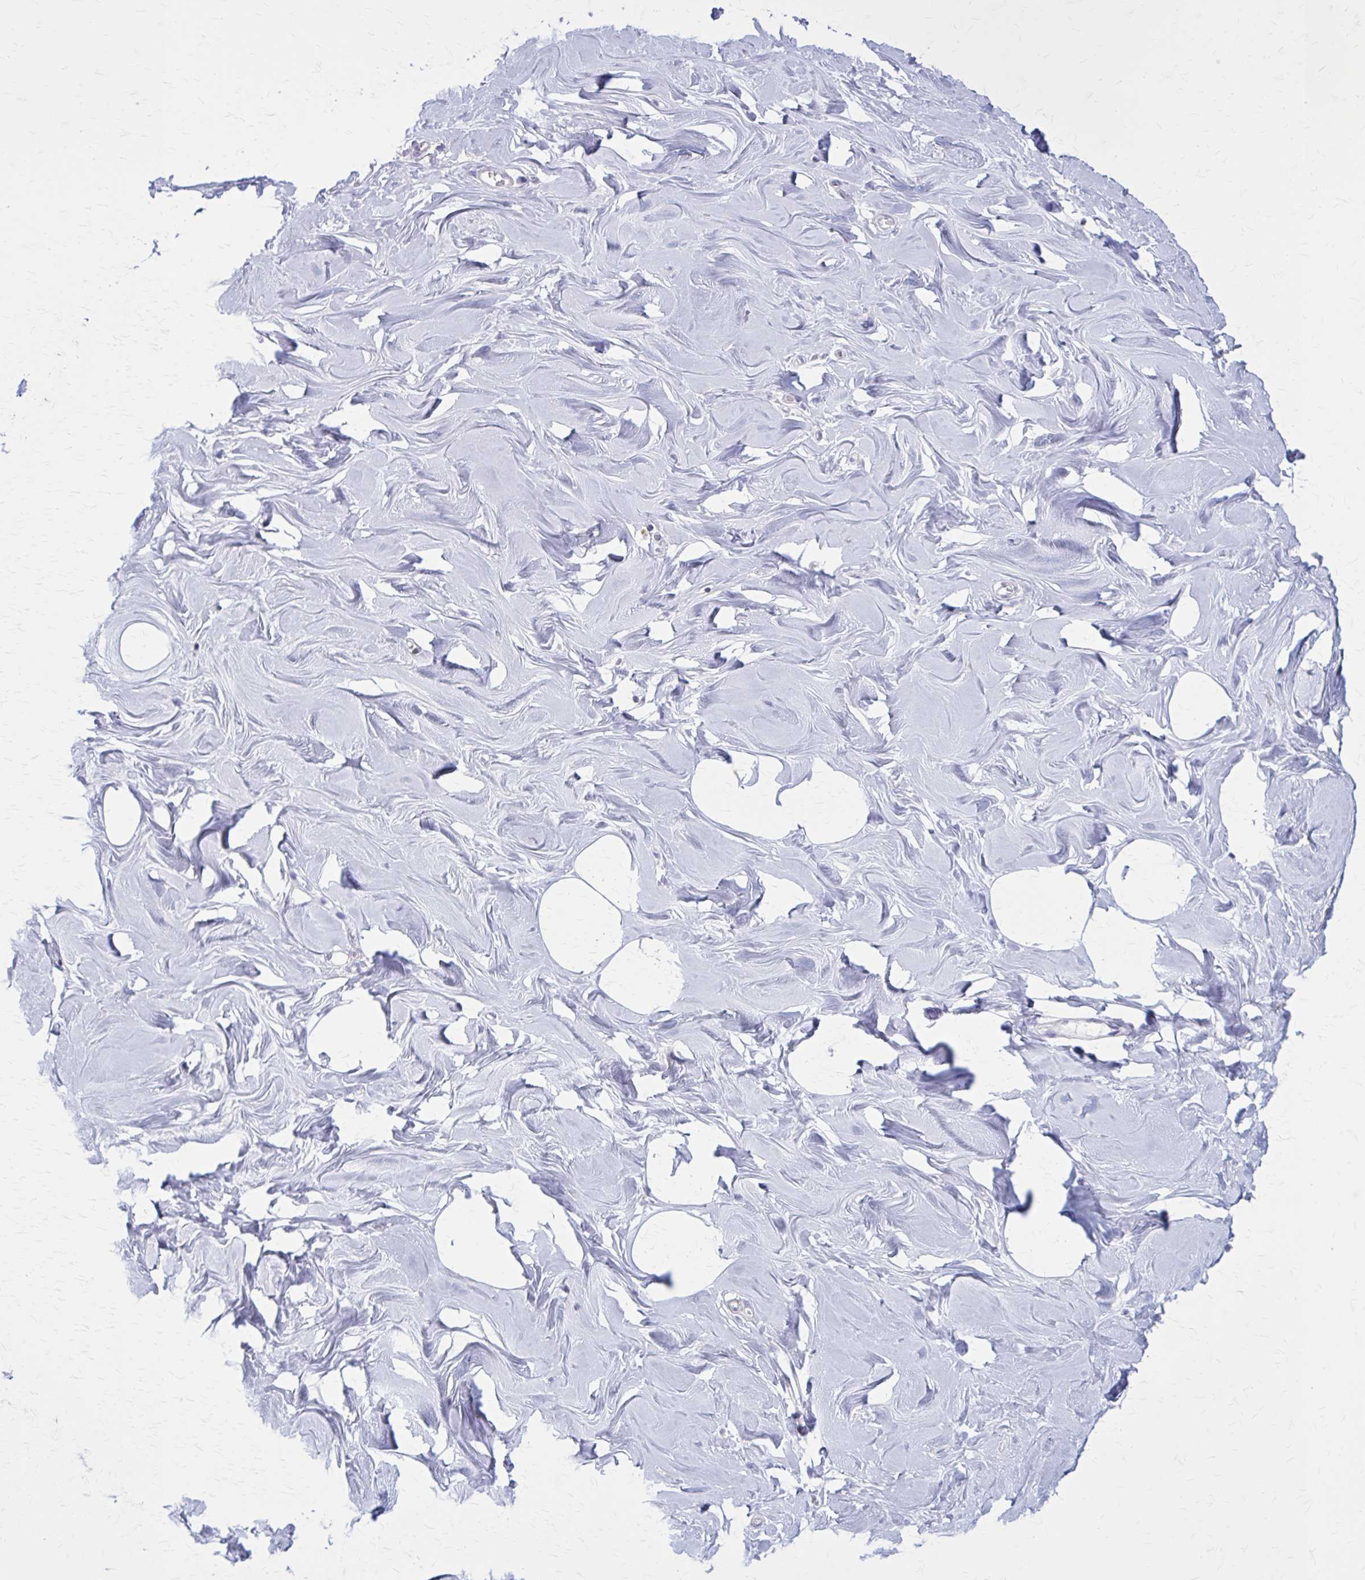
{"staining": {"intensity": "negative", "quantity": "none", "location": "none"}, "tissue": "breast", "cell_type": "Adipocytes", "image_type": "normal", "snomed": [{"axis": "morphology", "description": "Normal tissue, NOS"}, {"axis": "topography", "description": "Breast"}], "caption": "Adipocytes show no significant expression in unremarkable breast. (DAB immunohistochemistry (IHC) with hematoxylin counter stain).", "gene": "PITPNM1", "patient": {"sex": "female", "age": 27}}